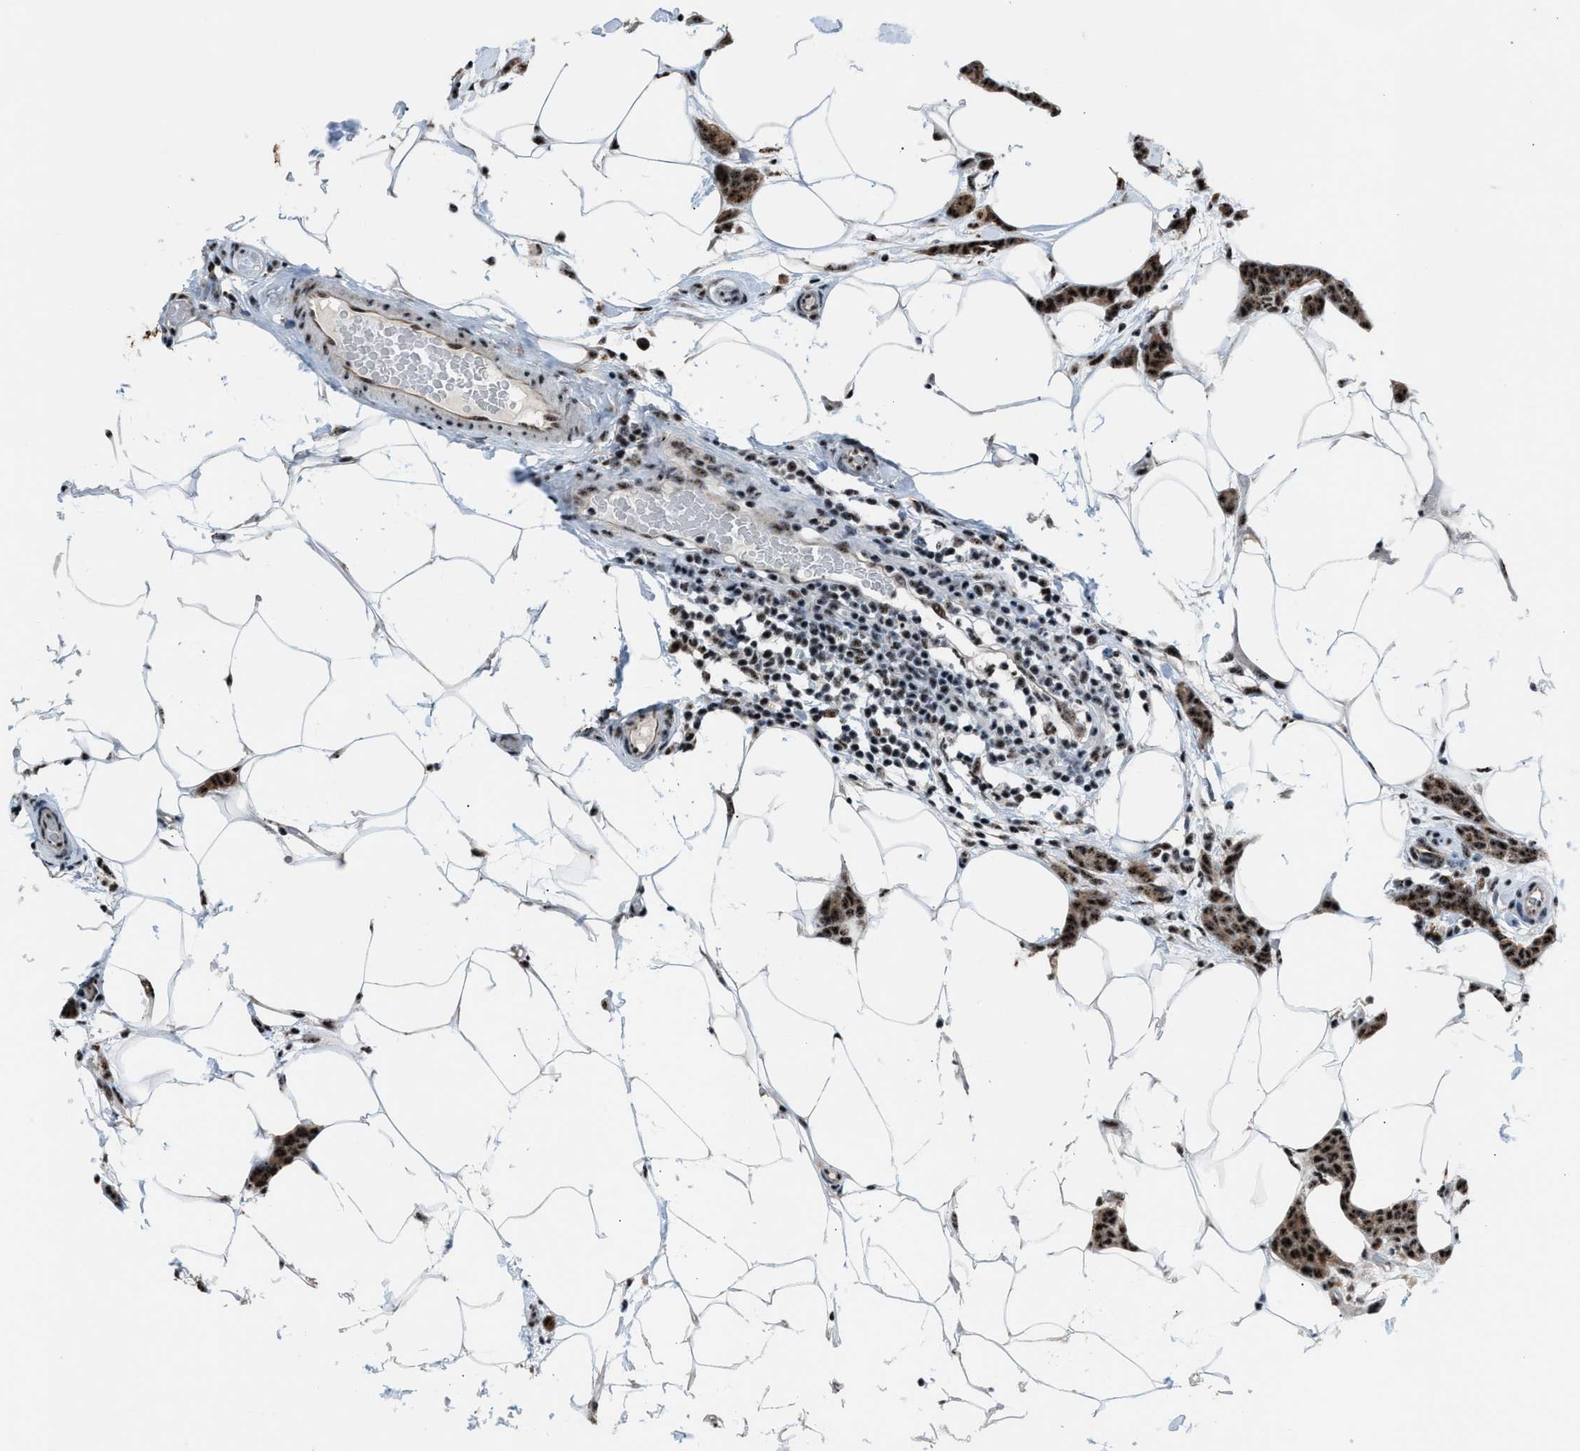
{"staining": {"intensity": "strong", "quantity": ">75%", "location": "cytoplasmic/membranous,nuclear"}, "tissue": "breast cancer", "cell_type": "Tumor cells", "image_type": "cancer", "snomed": [{"axis": "morphology", "description": "Lobular carcinoma"}, {"axis": "topography", "description": "Skin"}, {"axis": "topography", "description": "Breast"}], "caption": "The immunohistochemical stain labels strong cytoplasmic/membranous and nuclear positivity in tumor cells of breast lobular carcinoma tissue.", "gene": "CENPP", "patient": {"sex": "female", "age": 46}}